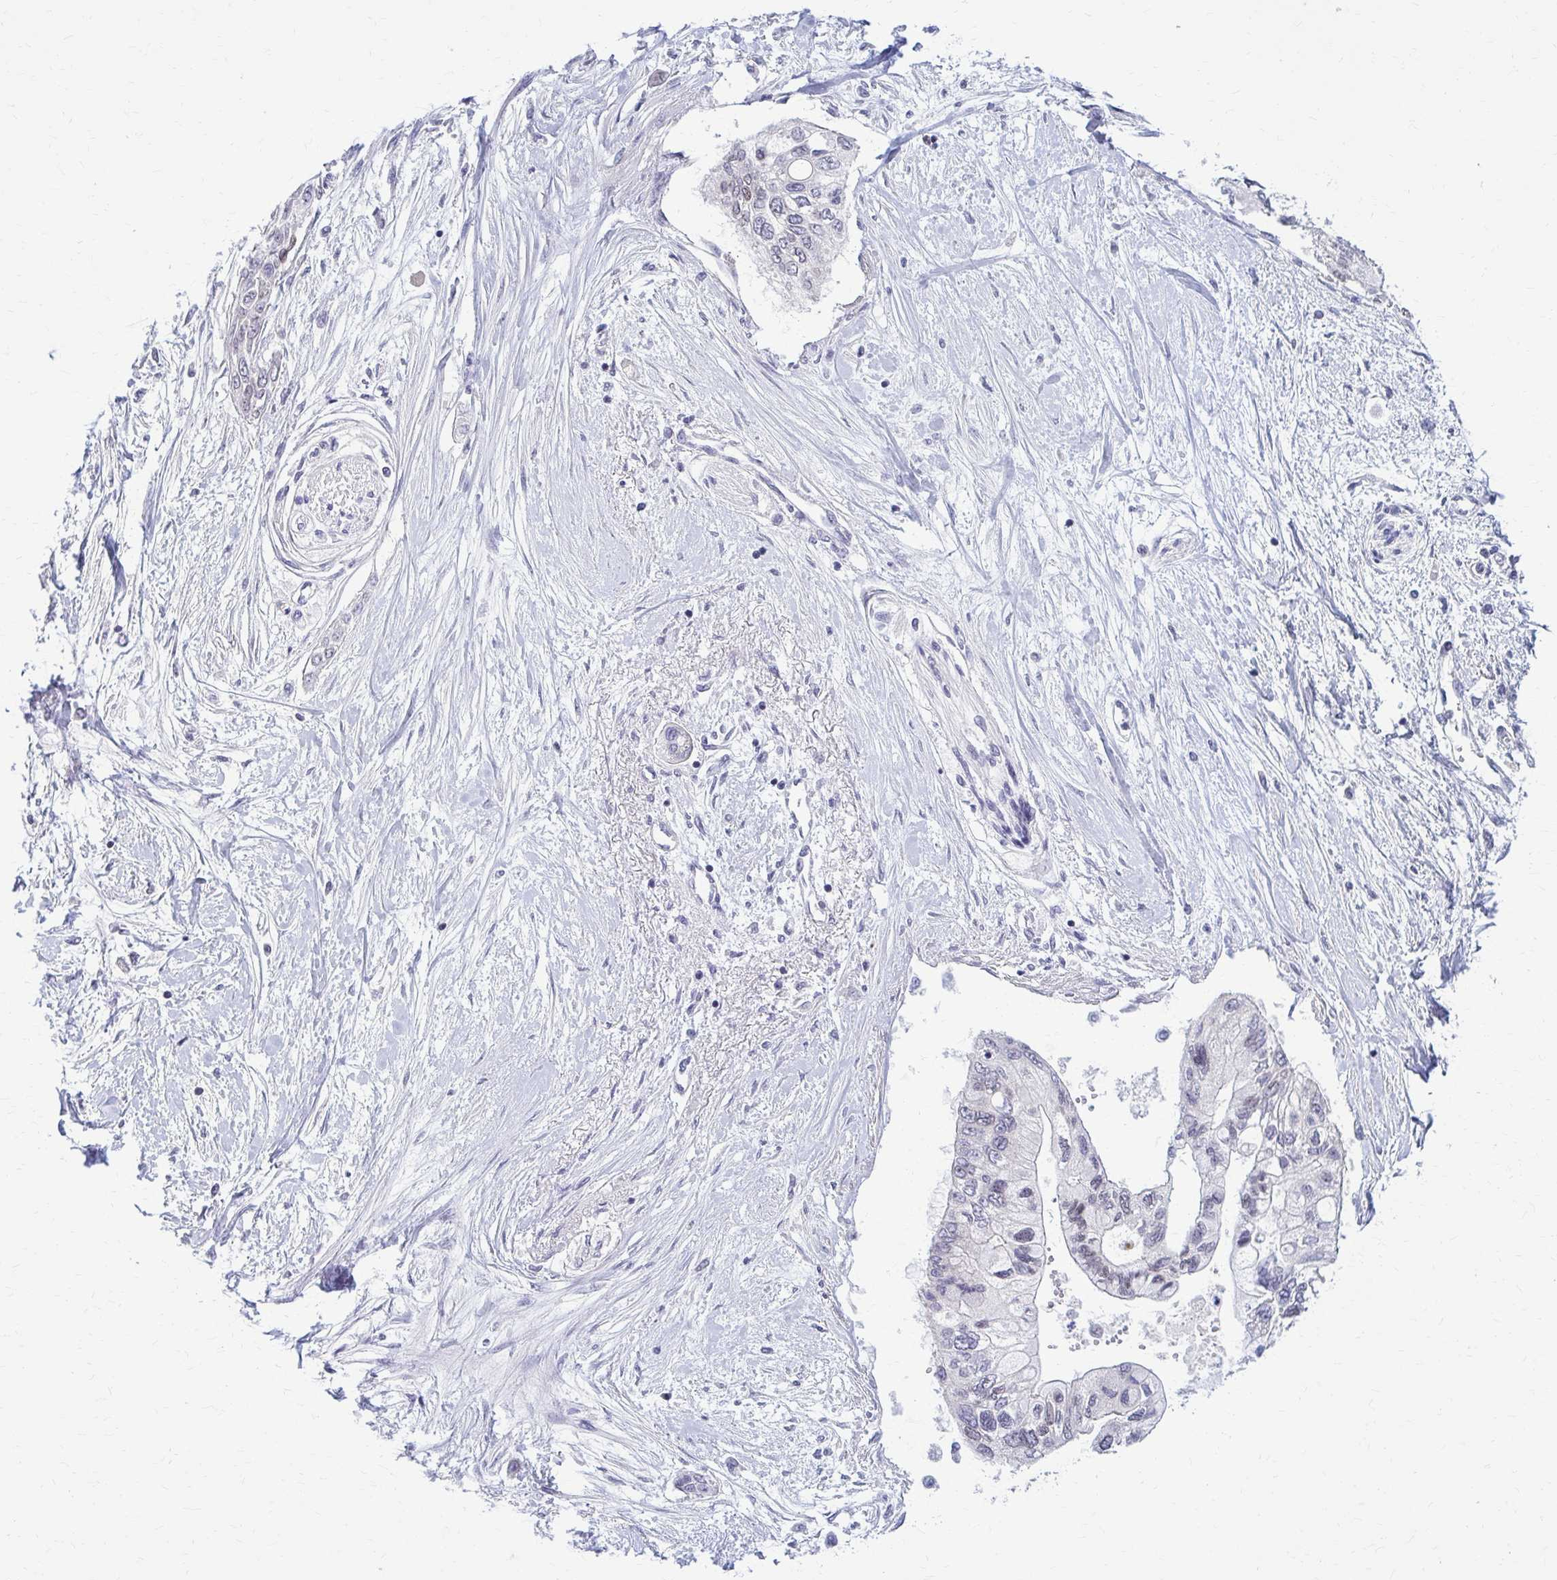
{"staining": {"intensity": "negative", "quantity": "none", "location": "none"}, "tissue": "pancreatic cancer", "cell_type": "Tumor cells", "image_type": "cancer", "snomed": [{"axis": "morphology", "description": "Adenocarcinoma, NOS"}, {"axis": "topography", "description": "Pancreas"}], "caption": "Immunohistochemistry (IHC) of human adenocarcinoma (pancreatic) reveals no positivity in tumor cells.", "gene": "MCRIP2", "patient": {"sex": "female", "age": 77}}